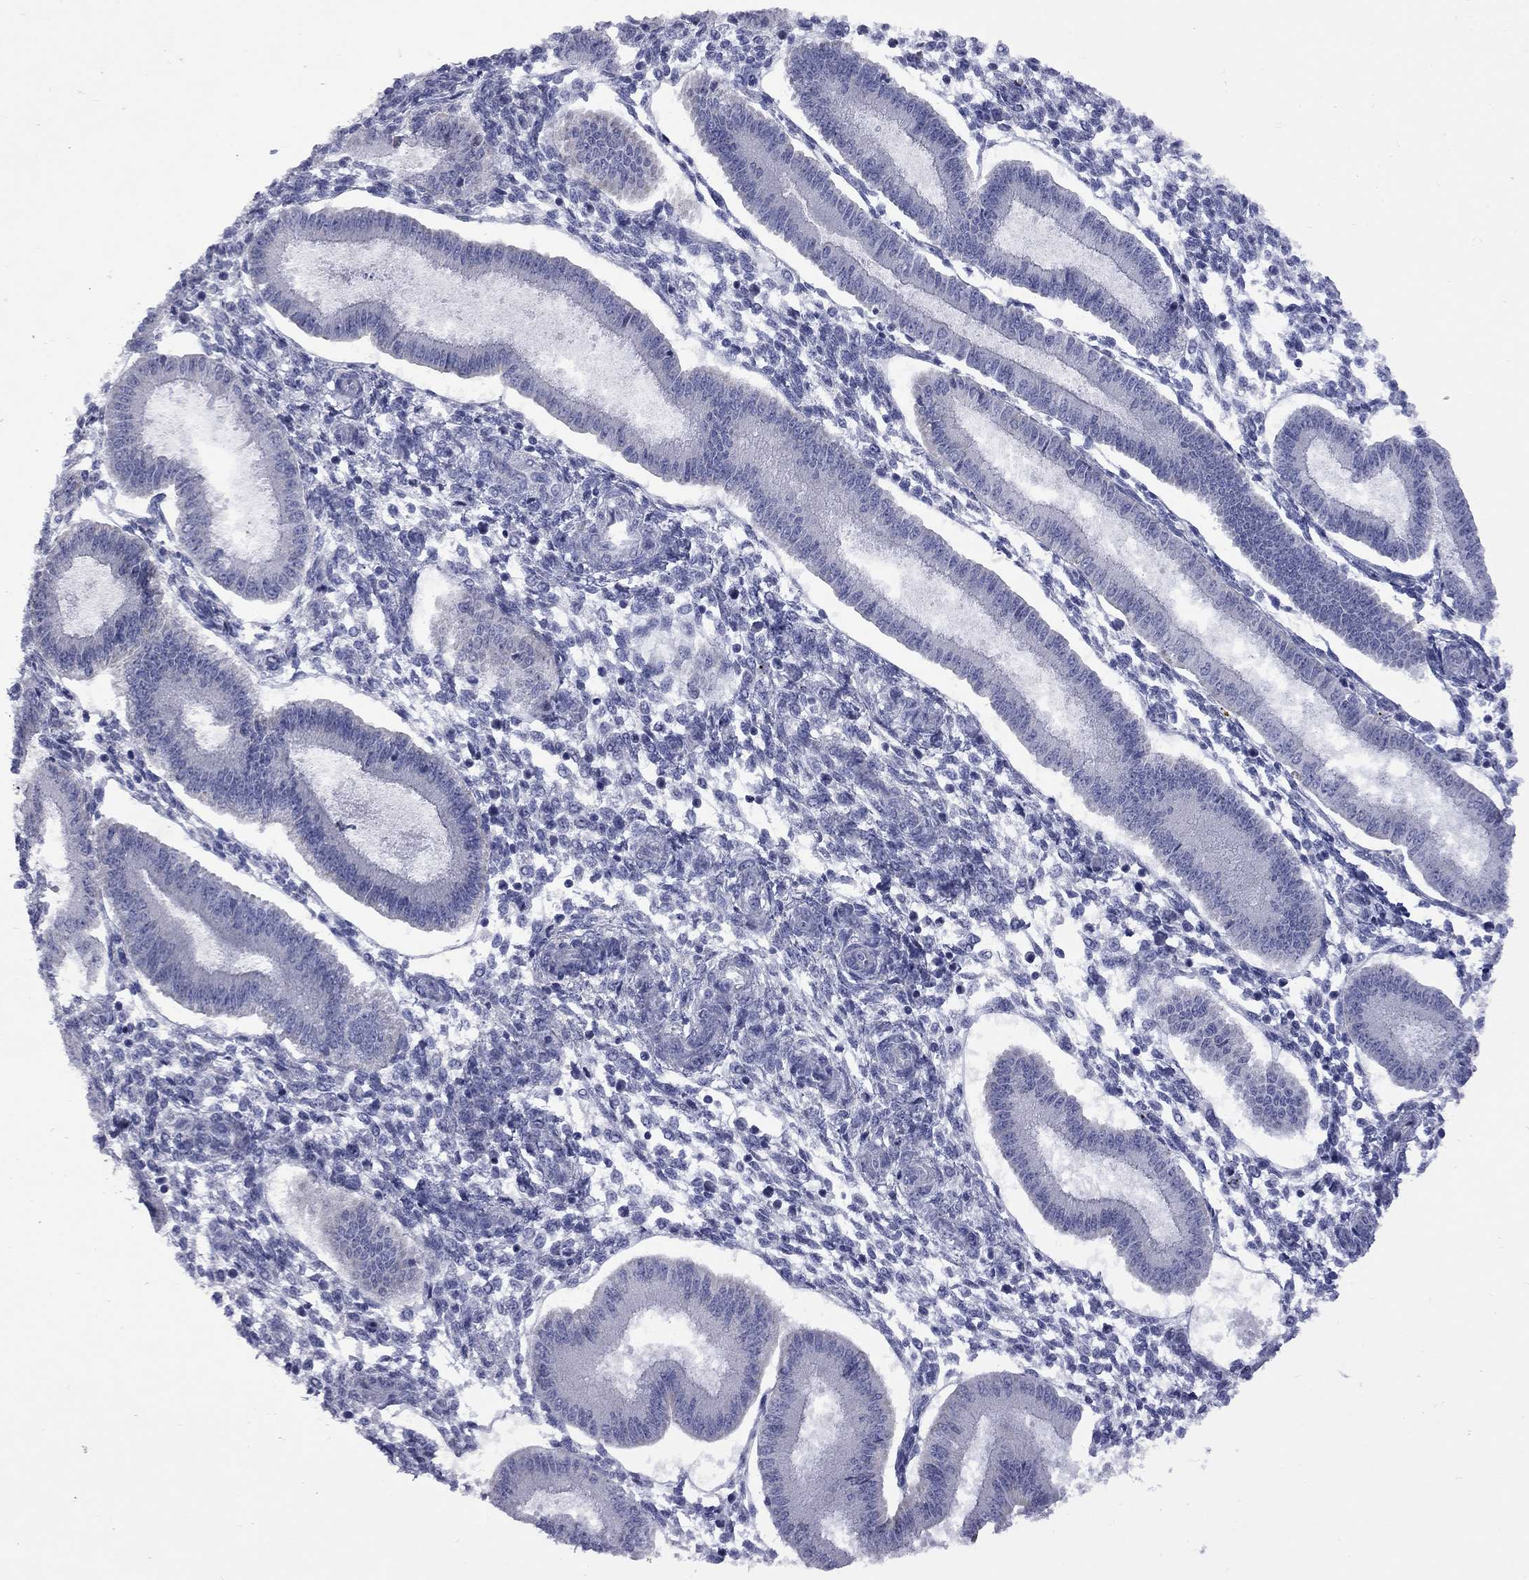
{"staining": {"intensity": "negative", "quantity": "none", "location": "none"}, "tissue": "endometrium", "cell_type": "Cells in endometrial stroma", "image_type": "normal", "snomed": [{"axis": "morphology", "description": "Normal tissue, NOS"}, {"axis": "topography", "description": "Endometrium"}], "caption": "Immunohistochemistry (IHC) histopathology image of normal endometrium stained for a protein (brown), which displays no expression in cells in endometrial stroma.", "gene": "ABCB4", "patient": {"sex": "female", "age": 43}}